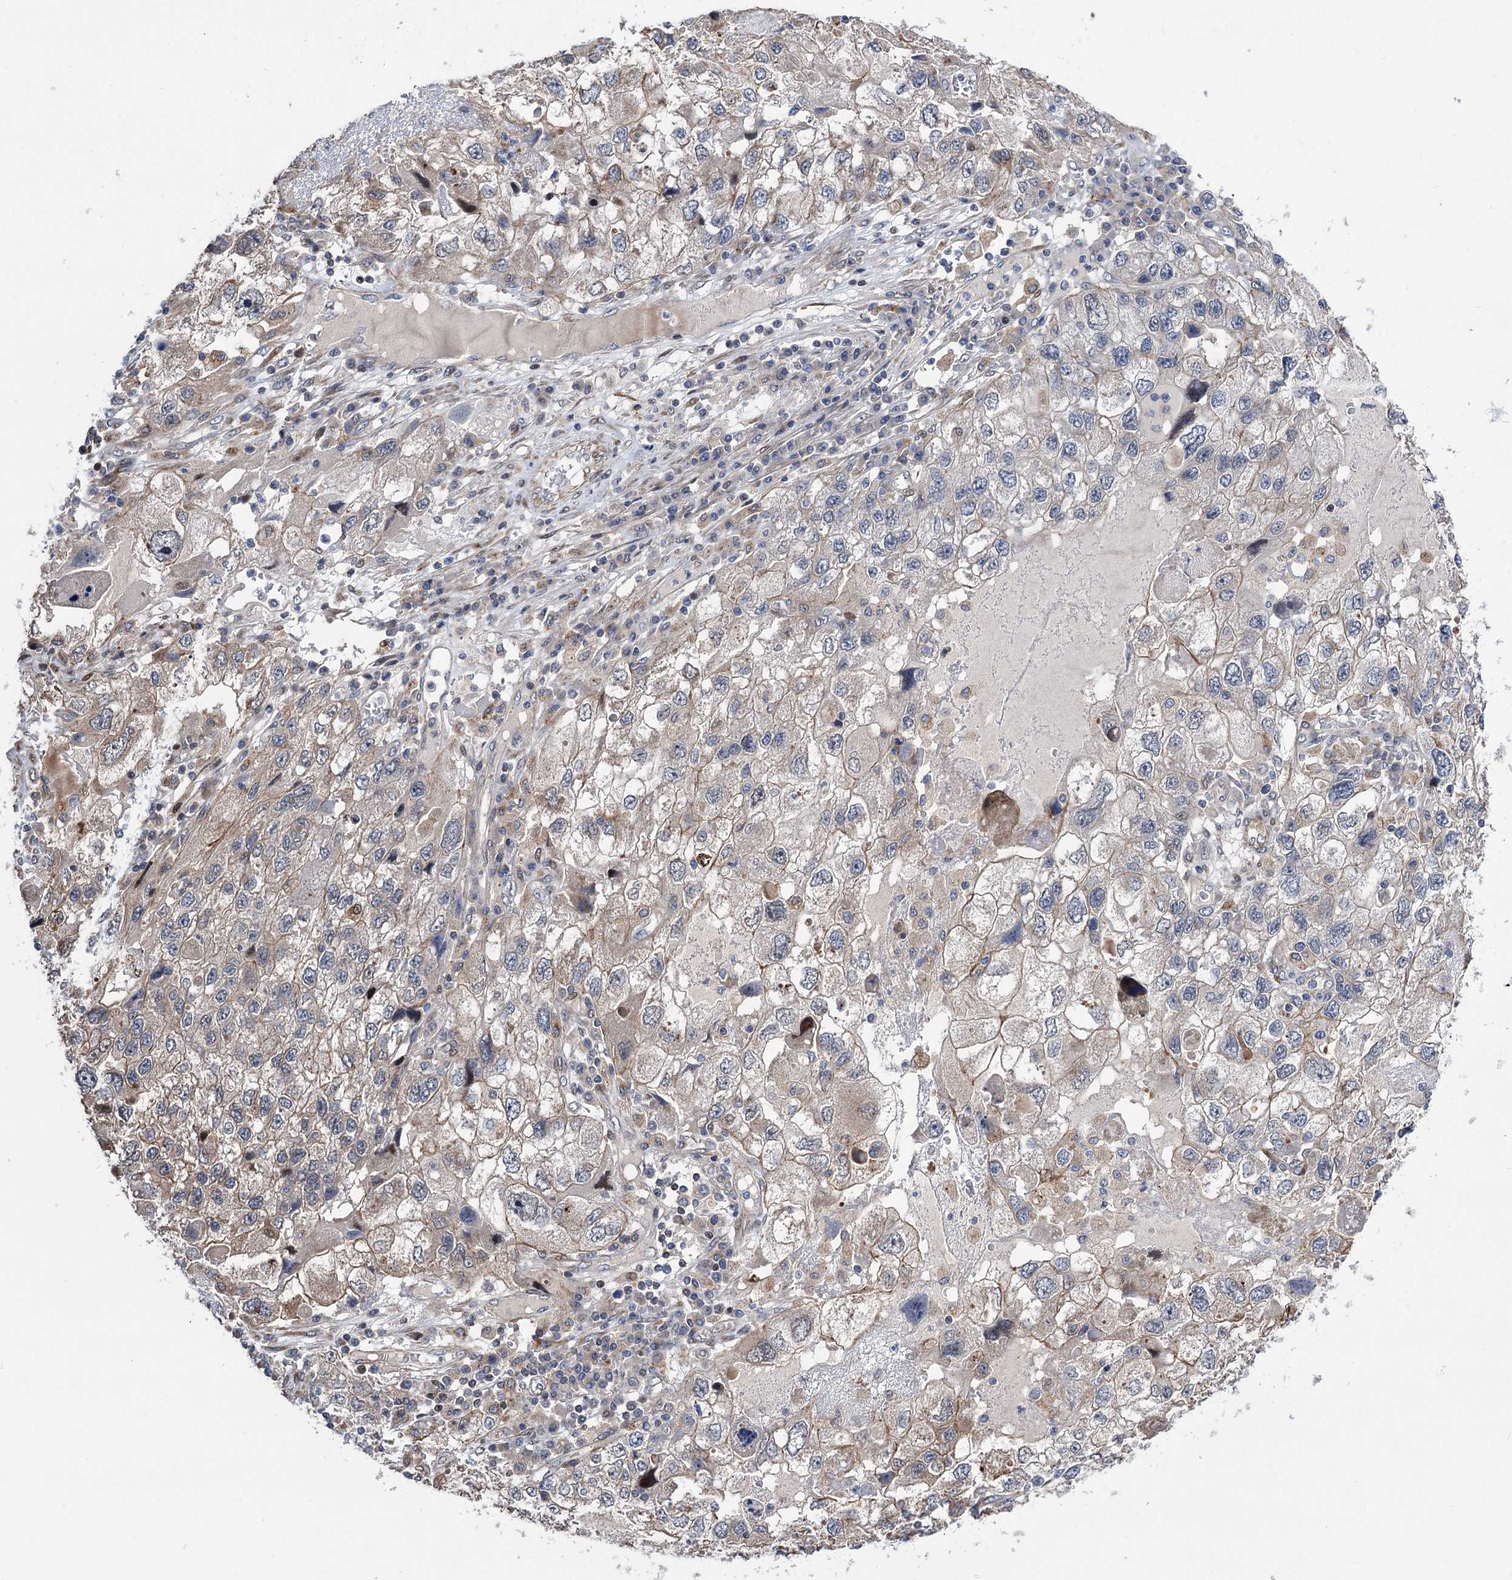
{"staining": {"intensity": "weak", "quantity": "25%-75%", "location": "cytoplasmic/membranous"}, "tissue": "endometrial cancer", "cell_type": "Tumor cells", "image_type": "cancer", "snomed": [{"axis": "morphology", "description": "Adenocarcinoma, NOS"}, {"axis": "topography", "description": "Endometrium"}], "caption": "Human endometrial cancer stained for a protein (brown) reveals weak cytoplasmic/membranous positive expression in approximately 25%-75% of tumor cells.", "gene": "UBR1", "patient": {"sex": "female", "age": 49}}